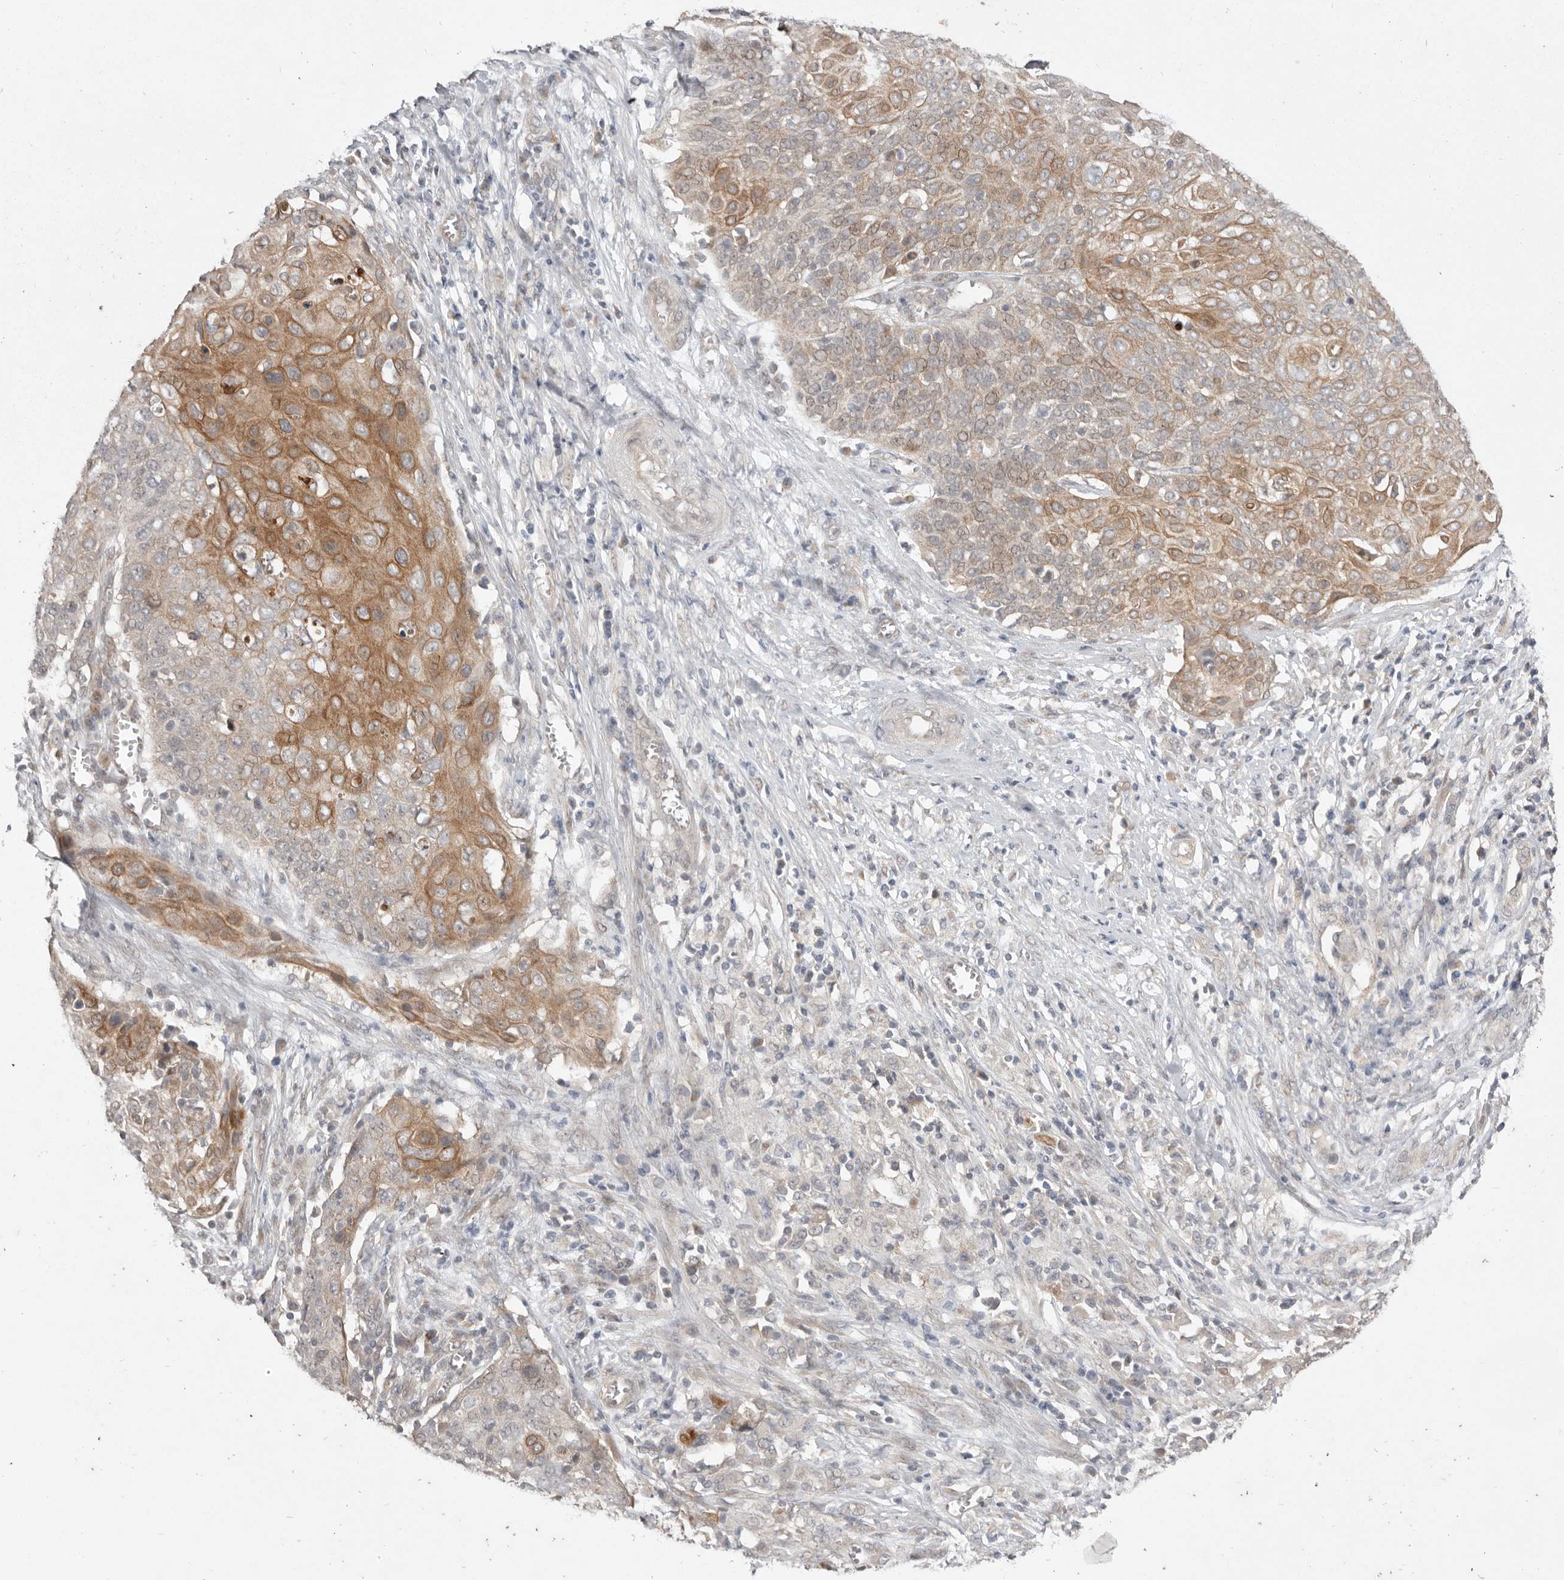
{"staining": {"intensity": "moderate", "quantity": ">75%", "location": "cytoplasmic/membranous"}, "tissue": "cervical cancer", "cell_type": "Tumor cells", "image_type": "cancer", "snomed": [{"axis": "morphology", "description": "Squamous cell carcinoma, NOS"}, {"axis": "topography", "description": "Cervix"}], "caption": "Immunohistochemistry (IHC) image of neoplastic tissue: cervical squamous cell carcinoma stained using immunohistochemistry displays medium levels of moderate protein expression localized specifically in the cytoplasmic/membranous of tumor cells, appearing as a cytoplasmic/membranous brown color.", "gene": "NSUN4", "patient": {"sex": "female", "age": 39}}